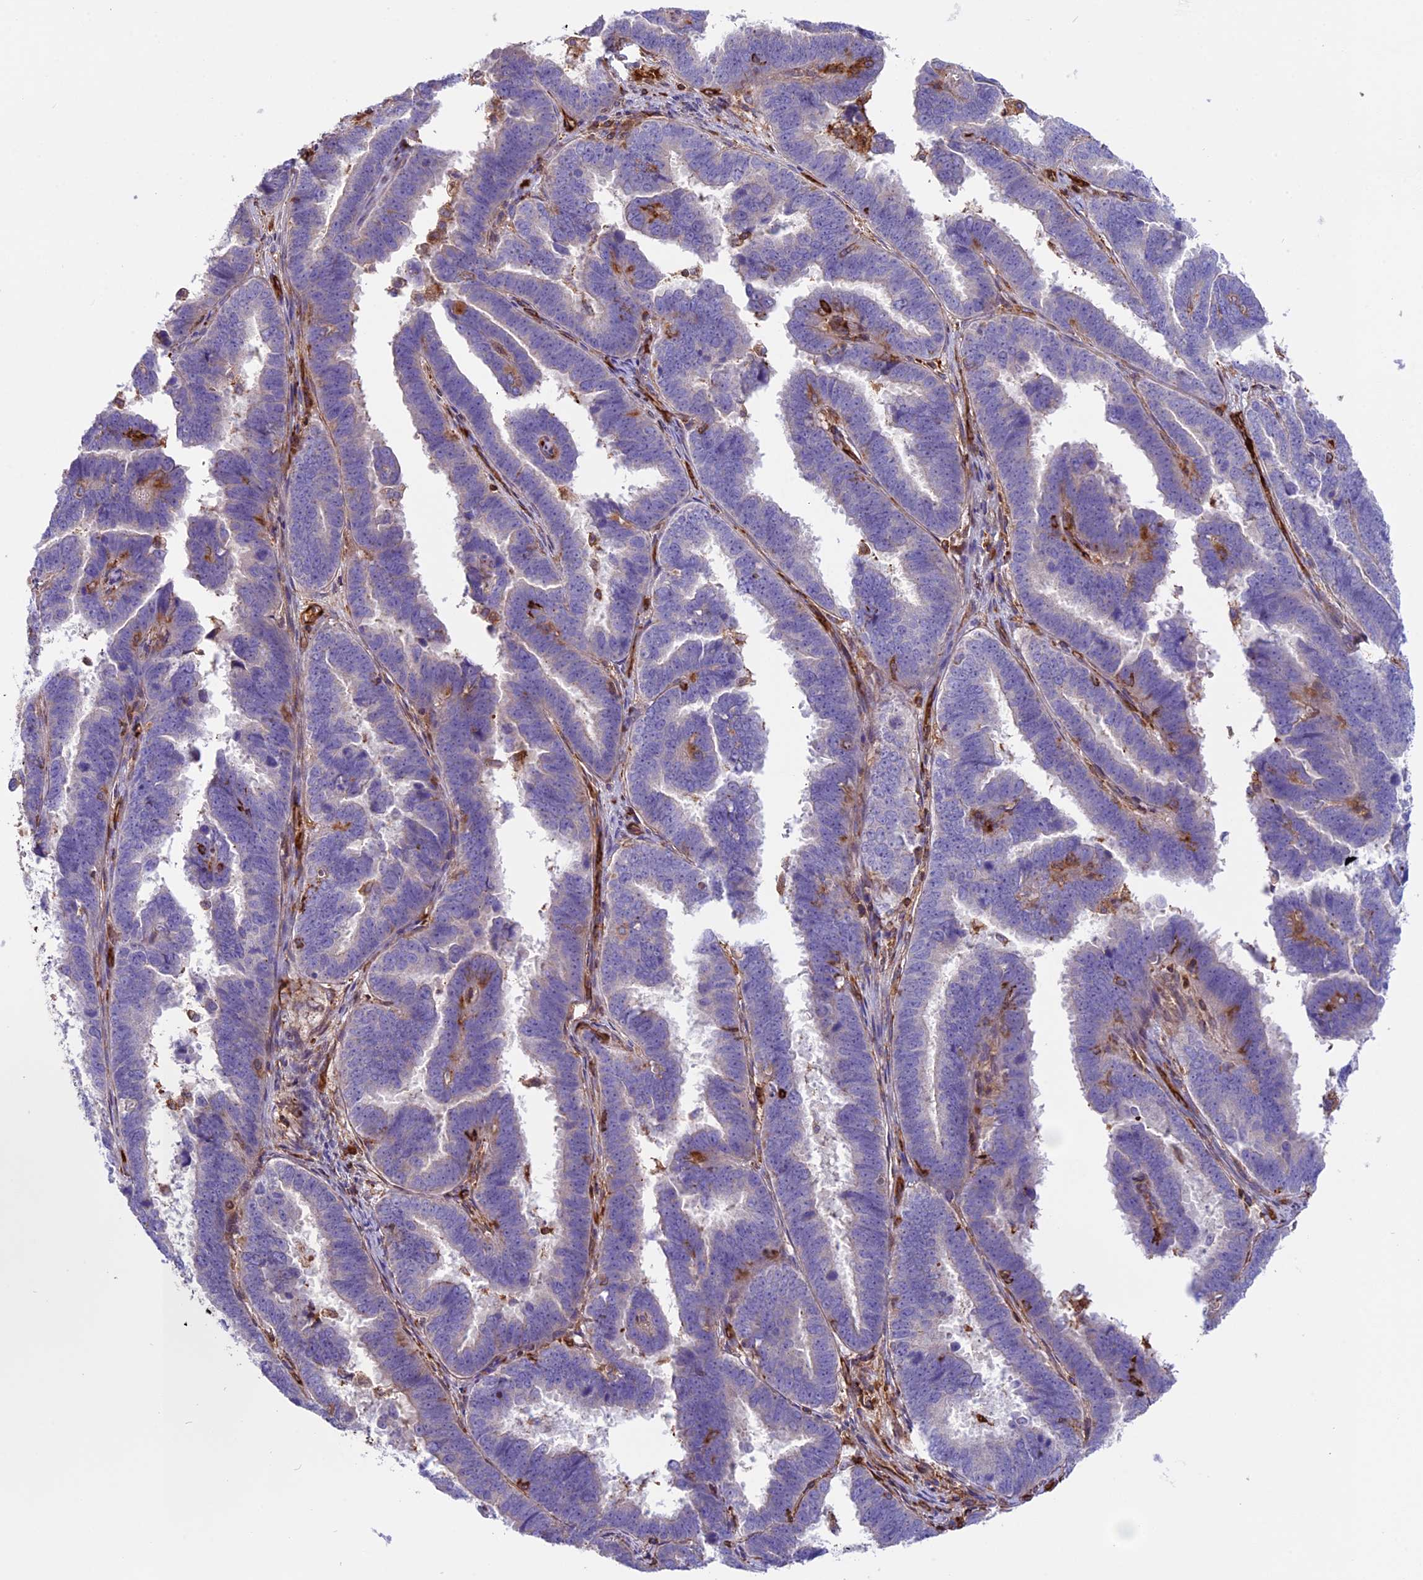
{"staining": {"intensity": "negative", "quantity": "none", "location": "none"}, "tissue": "endometrial cancer", "cell_type": "Tumor cells", "image_type": "cancer", "snomed": [{"axis": "morphology", "description": "Adenocarcinoma, NOS"}, {"axis": "topography", "description": "Endometrium"}], "caption": "IHC of human endometrial cancer (adenocarcinoma) demonstrates no staining in tumor cells. (DAB immunohistochemistry (IHC) visualized using brightfield microscopy, high magnification).", "gene": "CD99L2", "patient": {"sex": "female", "age": 75}}